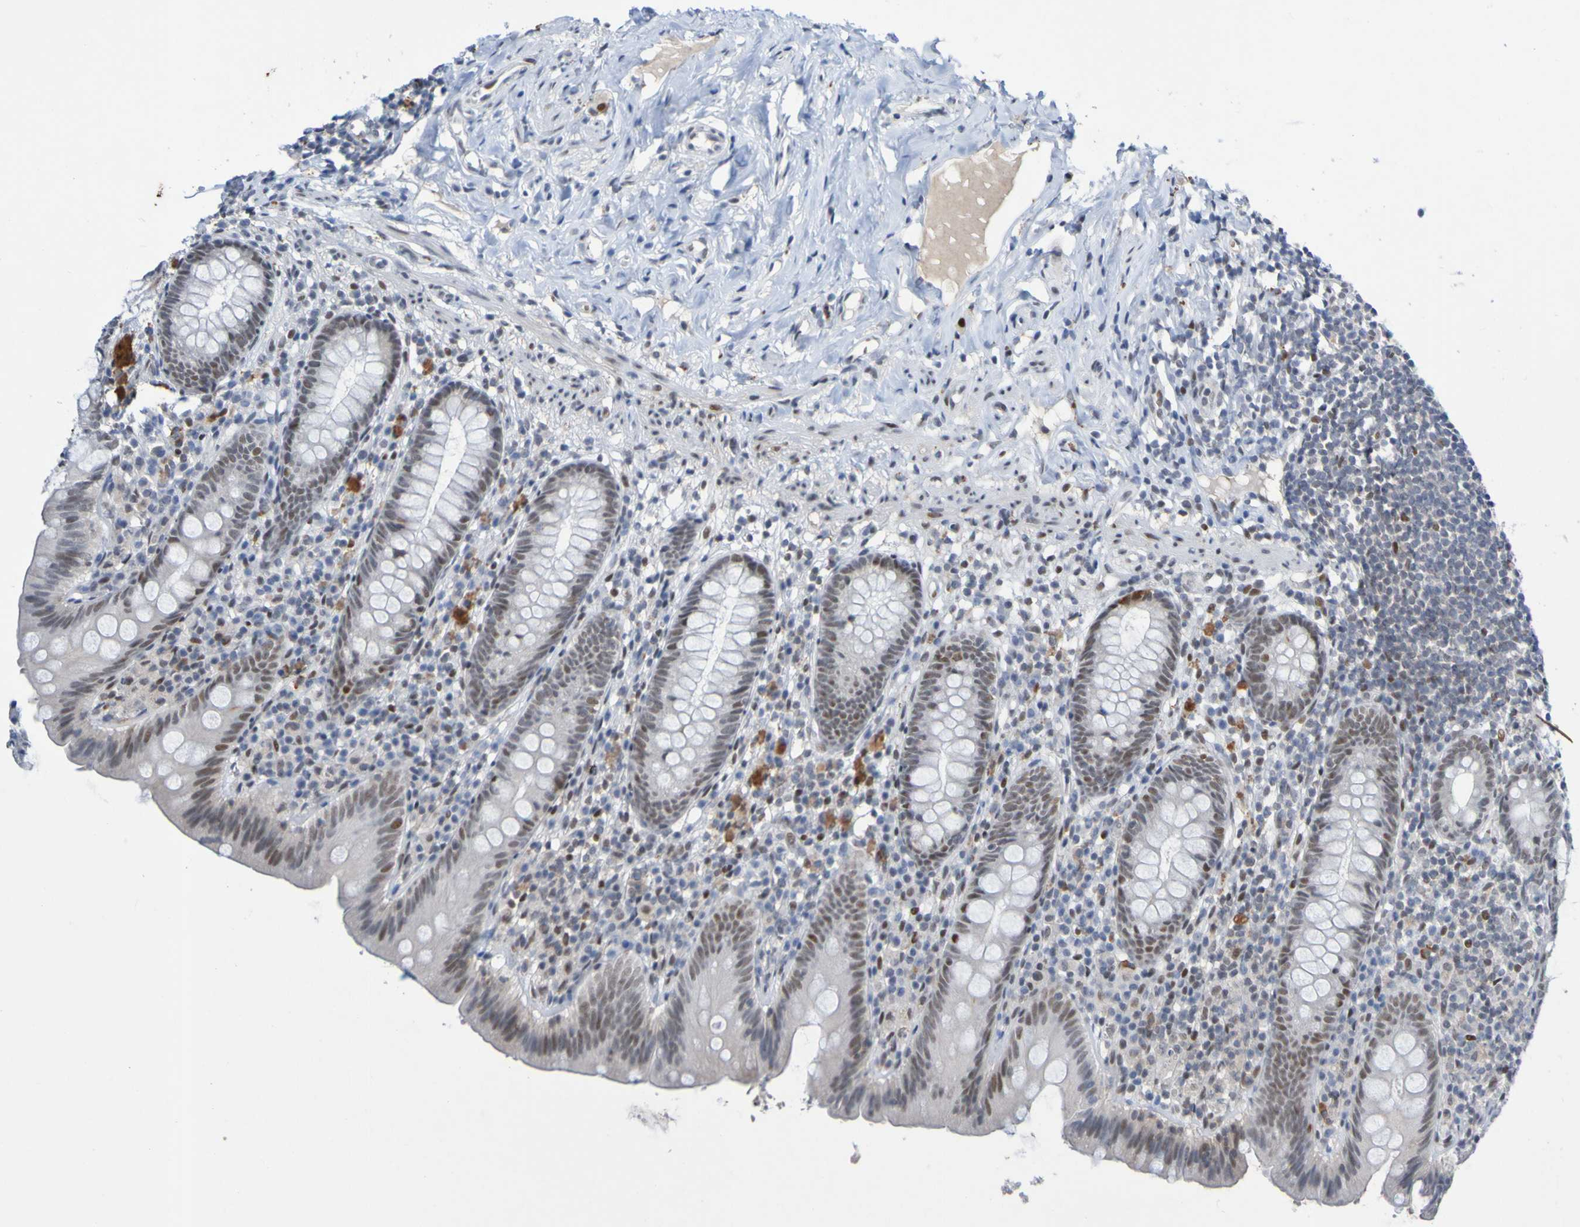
{"staining": {"intensity": "moderate", "quantity": "25%-75%", "location": "nuclear"}, "tissue": "appendix", "cell_type": "Glandular cells", "image_type": "normal", "snomed": [{"axis": "morphology", "description": "Normal tissue, NOS"}, {"axis": "topography", "description": "Appendix"}], "caption": "Brown immunohistochemical staining in unremarkable appendix reveals moderate nuclear expression in about 25%-75% of glandular cells. (brown staining indicates protein expression, while blue staining denotes nuclei).", "gene": "PCGF1", "patient": {"sex": "male", "age": 52}}